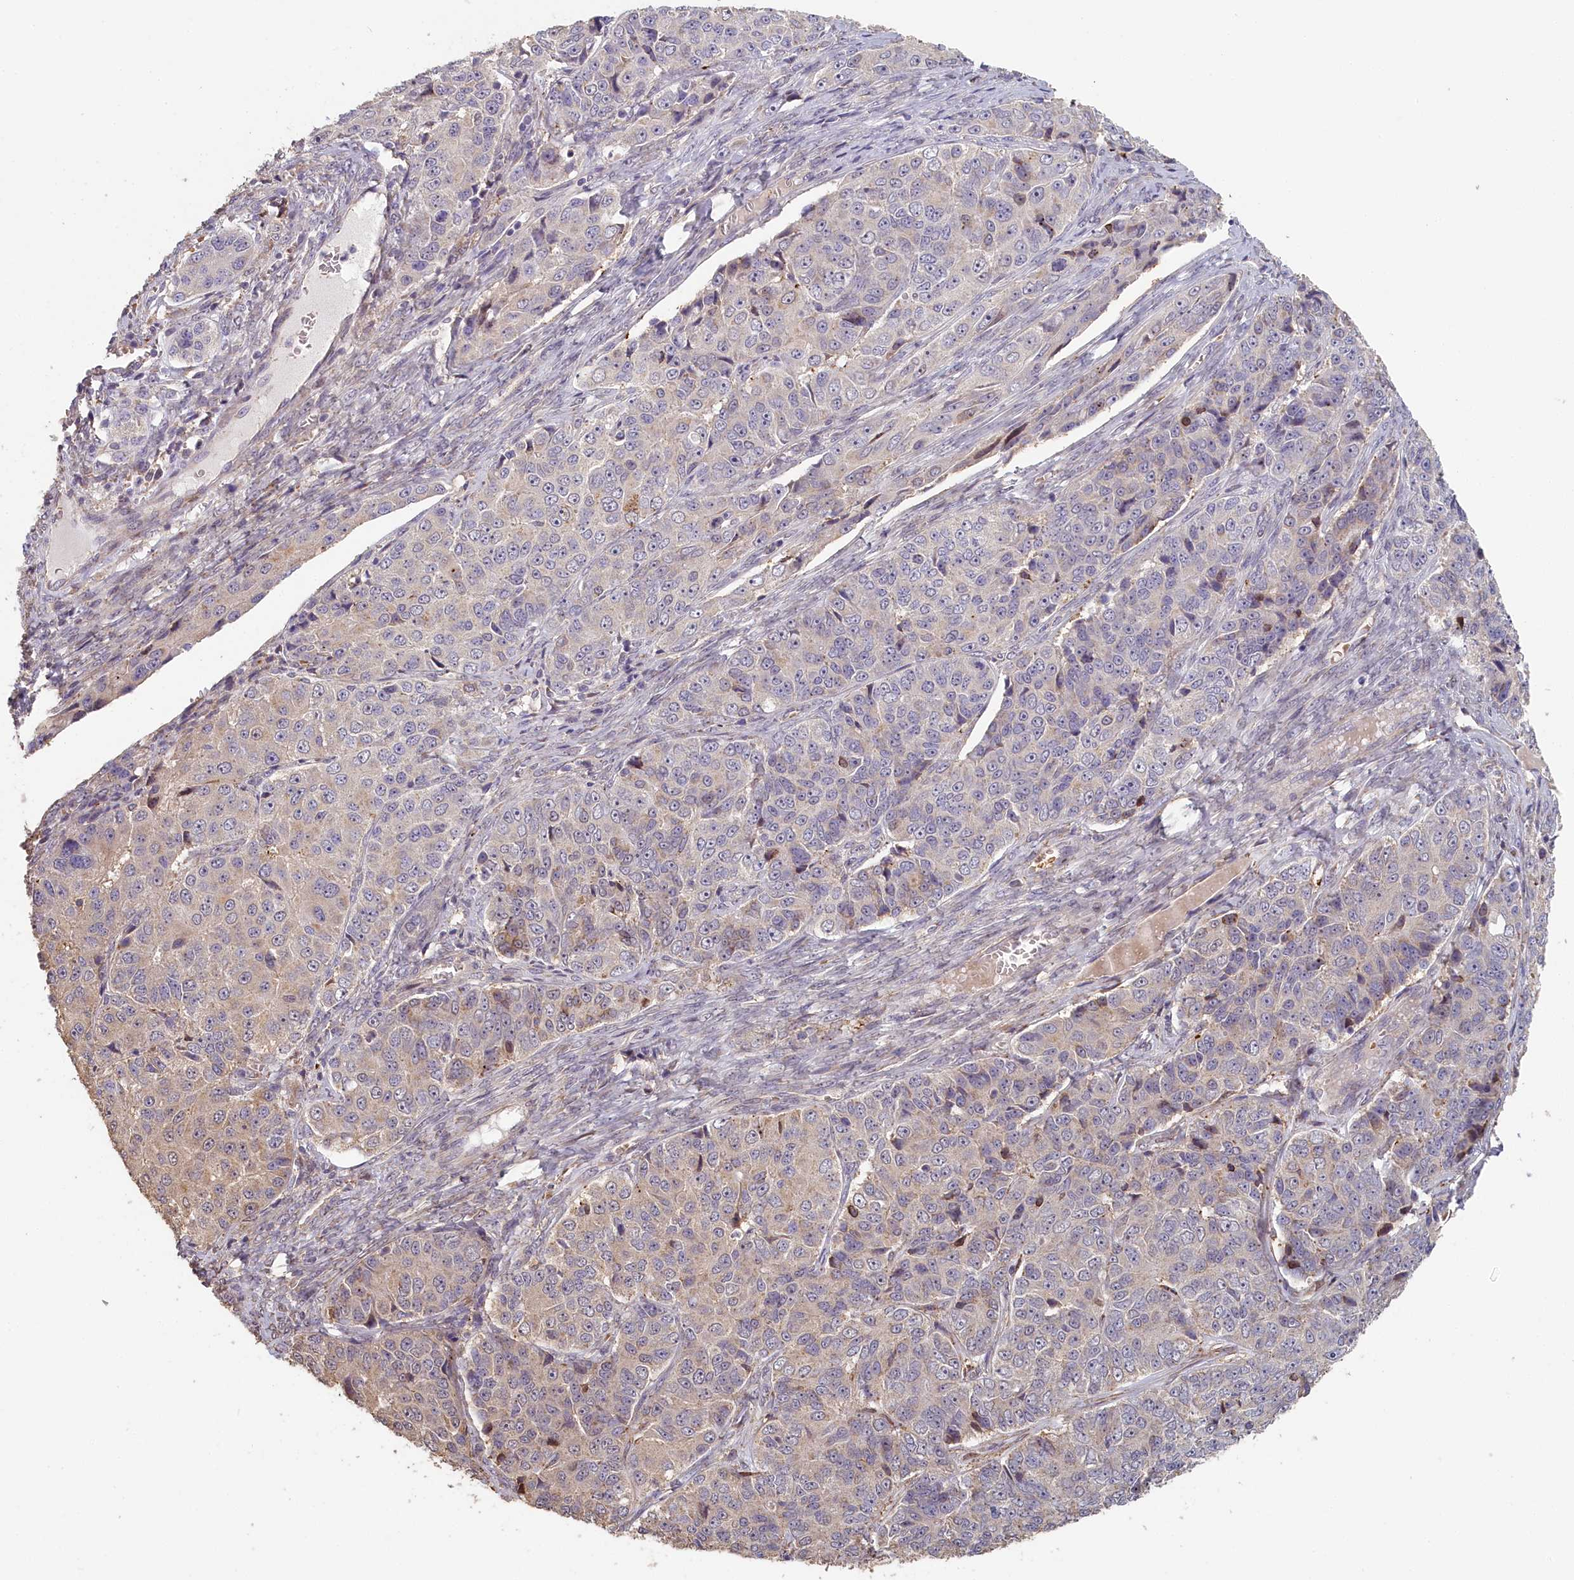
{"staining": {"intensity": "weak", "quantity": "<25%", "location": "cytoplasmic/membranous"}, "tissue": "ovarian cancer", "cell_type": "Tumor cells", "image_type": "cancer", "snomed": [{"axis": "morphology", "description": "Carcinoma, endometroid"}, {"axis": "topography", "description": "Ovary"}], "caption": "Immunohistochemistry (IHC) of human ovarian cancer exhibits no staining in tumor cells.", "gene": "STX16", "patient": {"sex": "female", "age": 51}}